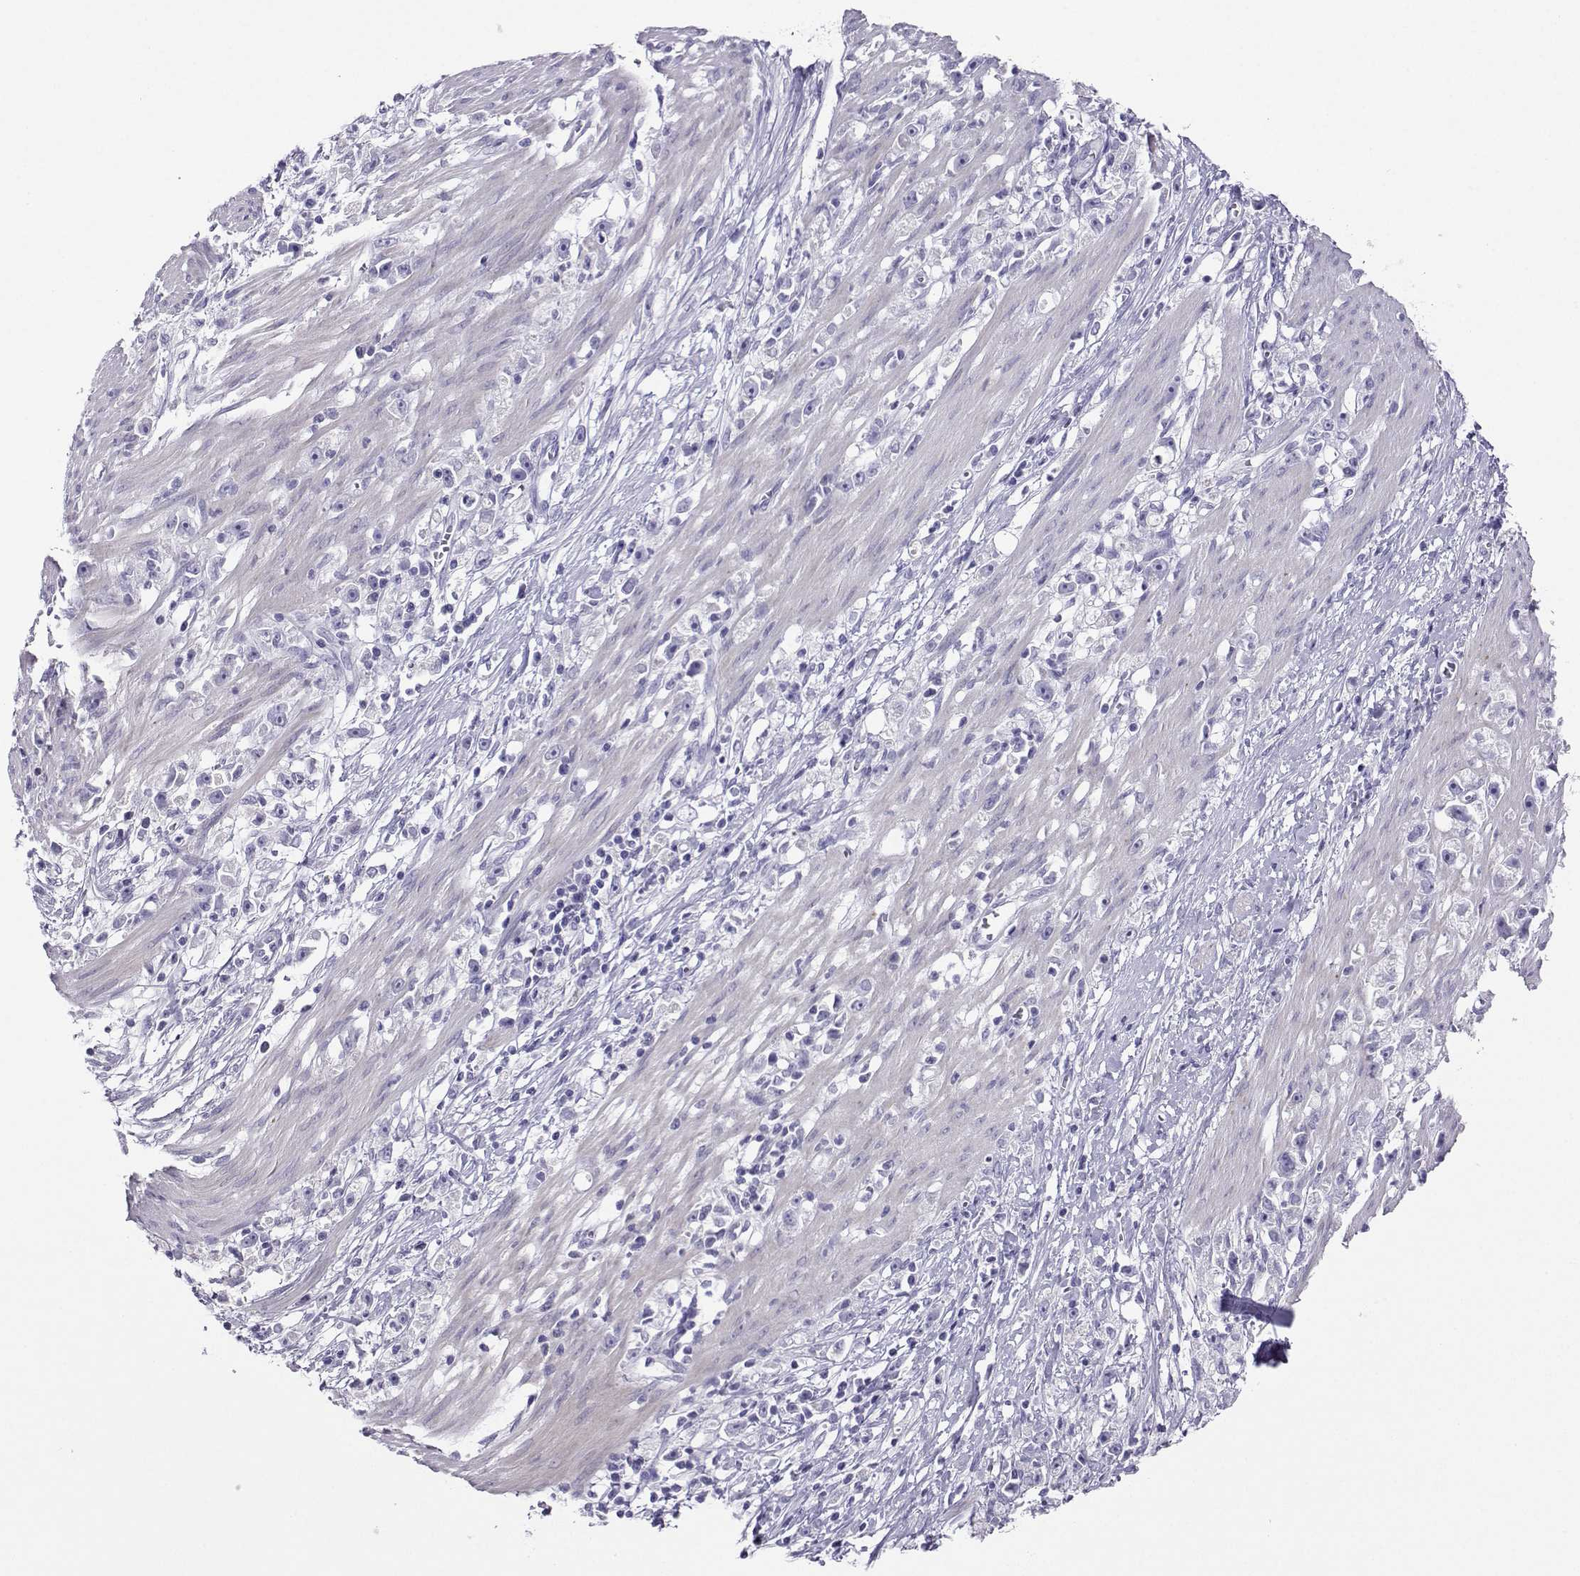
{"staining": {"intensity": "negative", "quantity": "none", "location": "none"}, "tissue": "stomach cancer", "cell_type": "Tumor cells", "image_type": "cancer", "snomed": [{"axis": "morphology", "description": "Adenocarcinoma, NOS"}, {"axis": "topography", "description": "Stomach"}], "caption": "An image of stomach cancer stained for a protein exhibits no brown staining in tumor cells. Nuclei are stained in blue.", "gene": "FBXO24", "patient": {"sex": "female", "age": 59}}